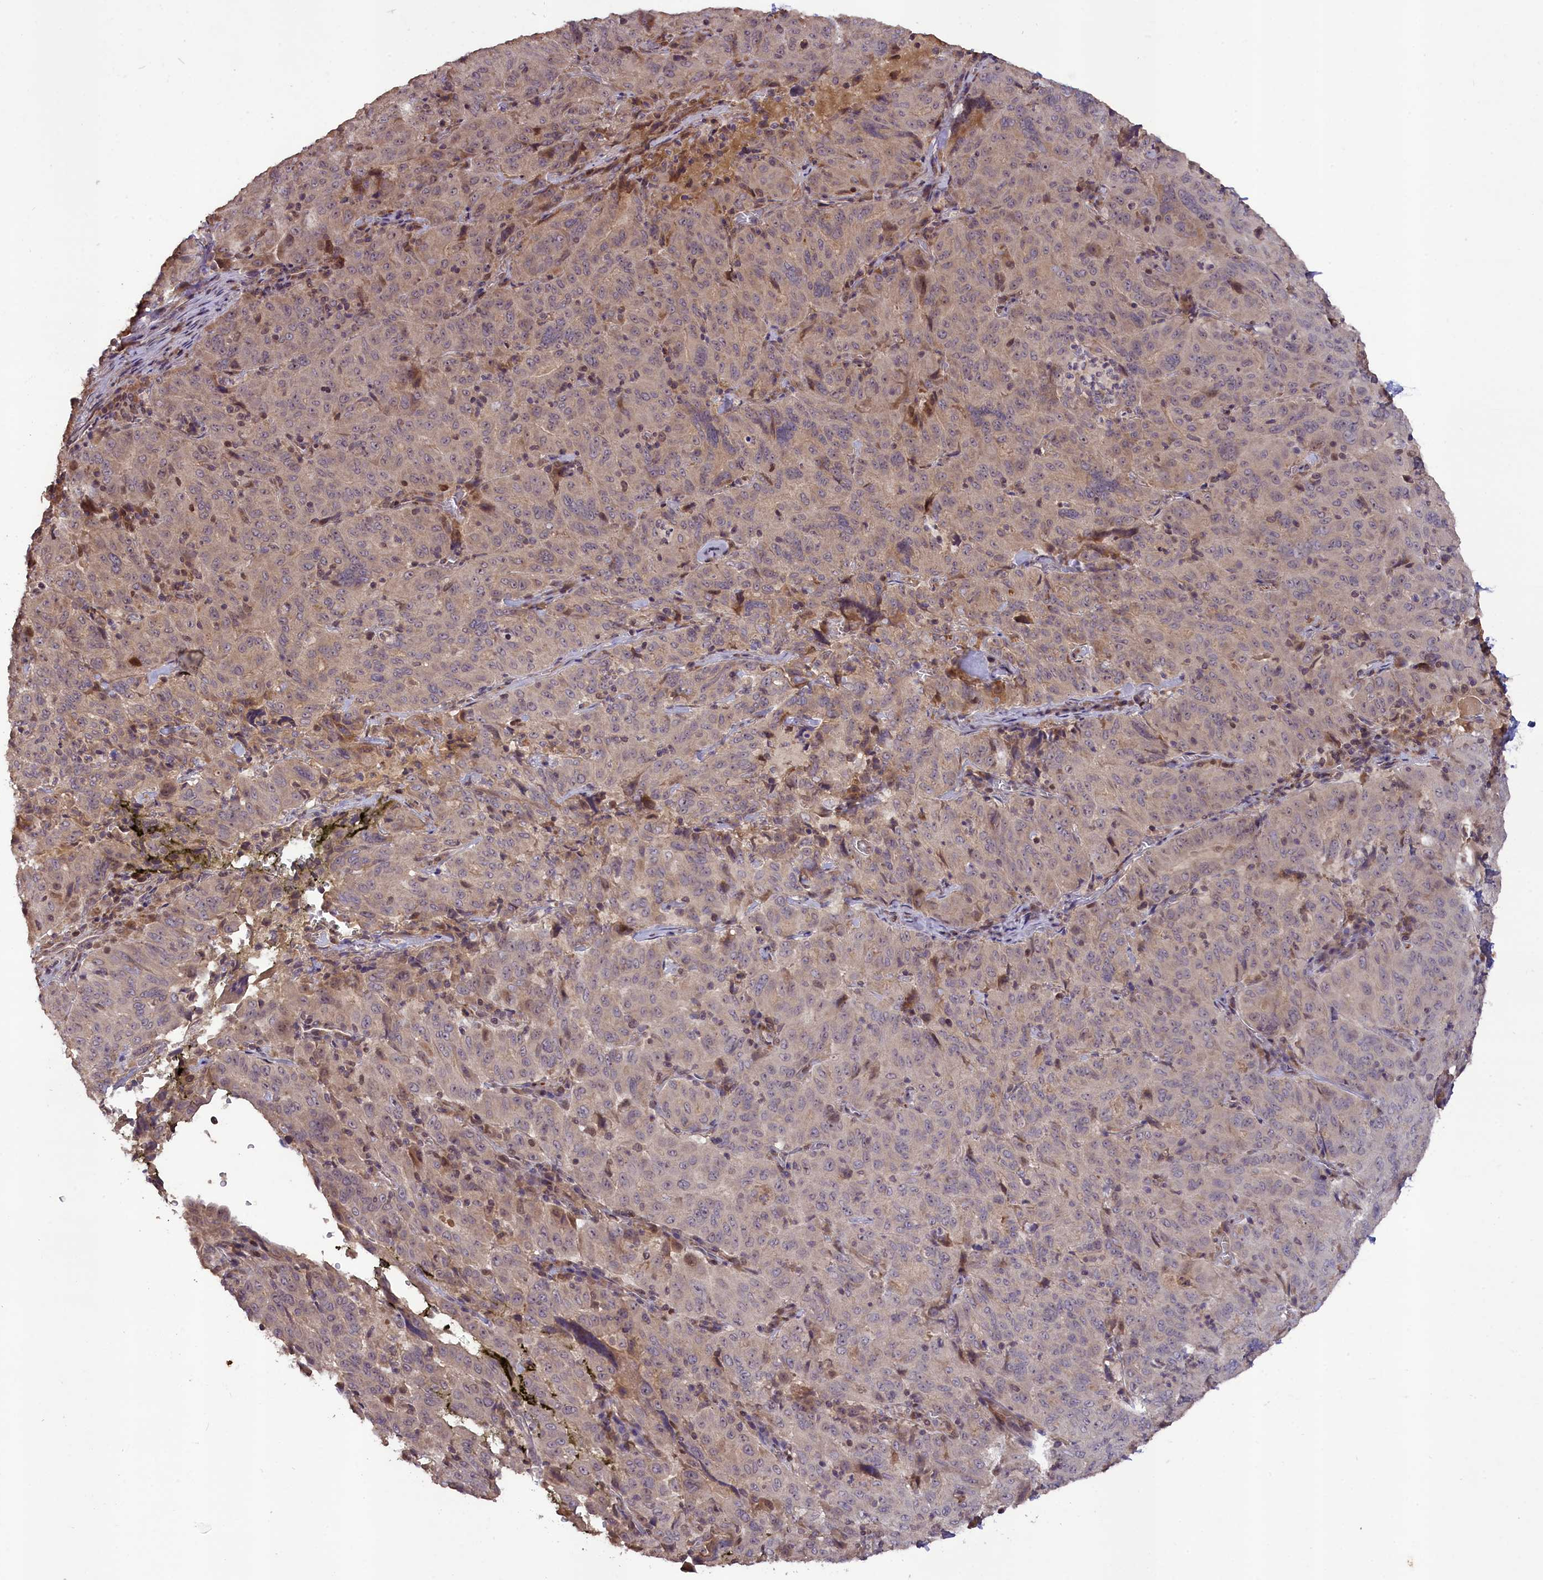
{"staining": {"intensity": "weak", "quantity": "<25%", "location": "cytoplasmic/membranous"}, "tissue": "pancreatic cancer", "cell_type": "Tumor cells", "image_type": "cancer", "snomed": [{"axis": "morphology", "description": "Adenocarcinoma, NOS"}, {"axis": "topography", "description": "Pancreas"}], "caption": "DAB immunohistochemical staining of pancreatic cancer reveals no significant staining in tumor cells.", "gene": "DNAJB9", "patient": {"sex": "male", "age": 63}}